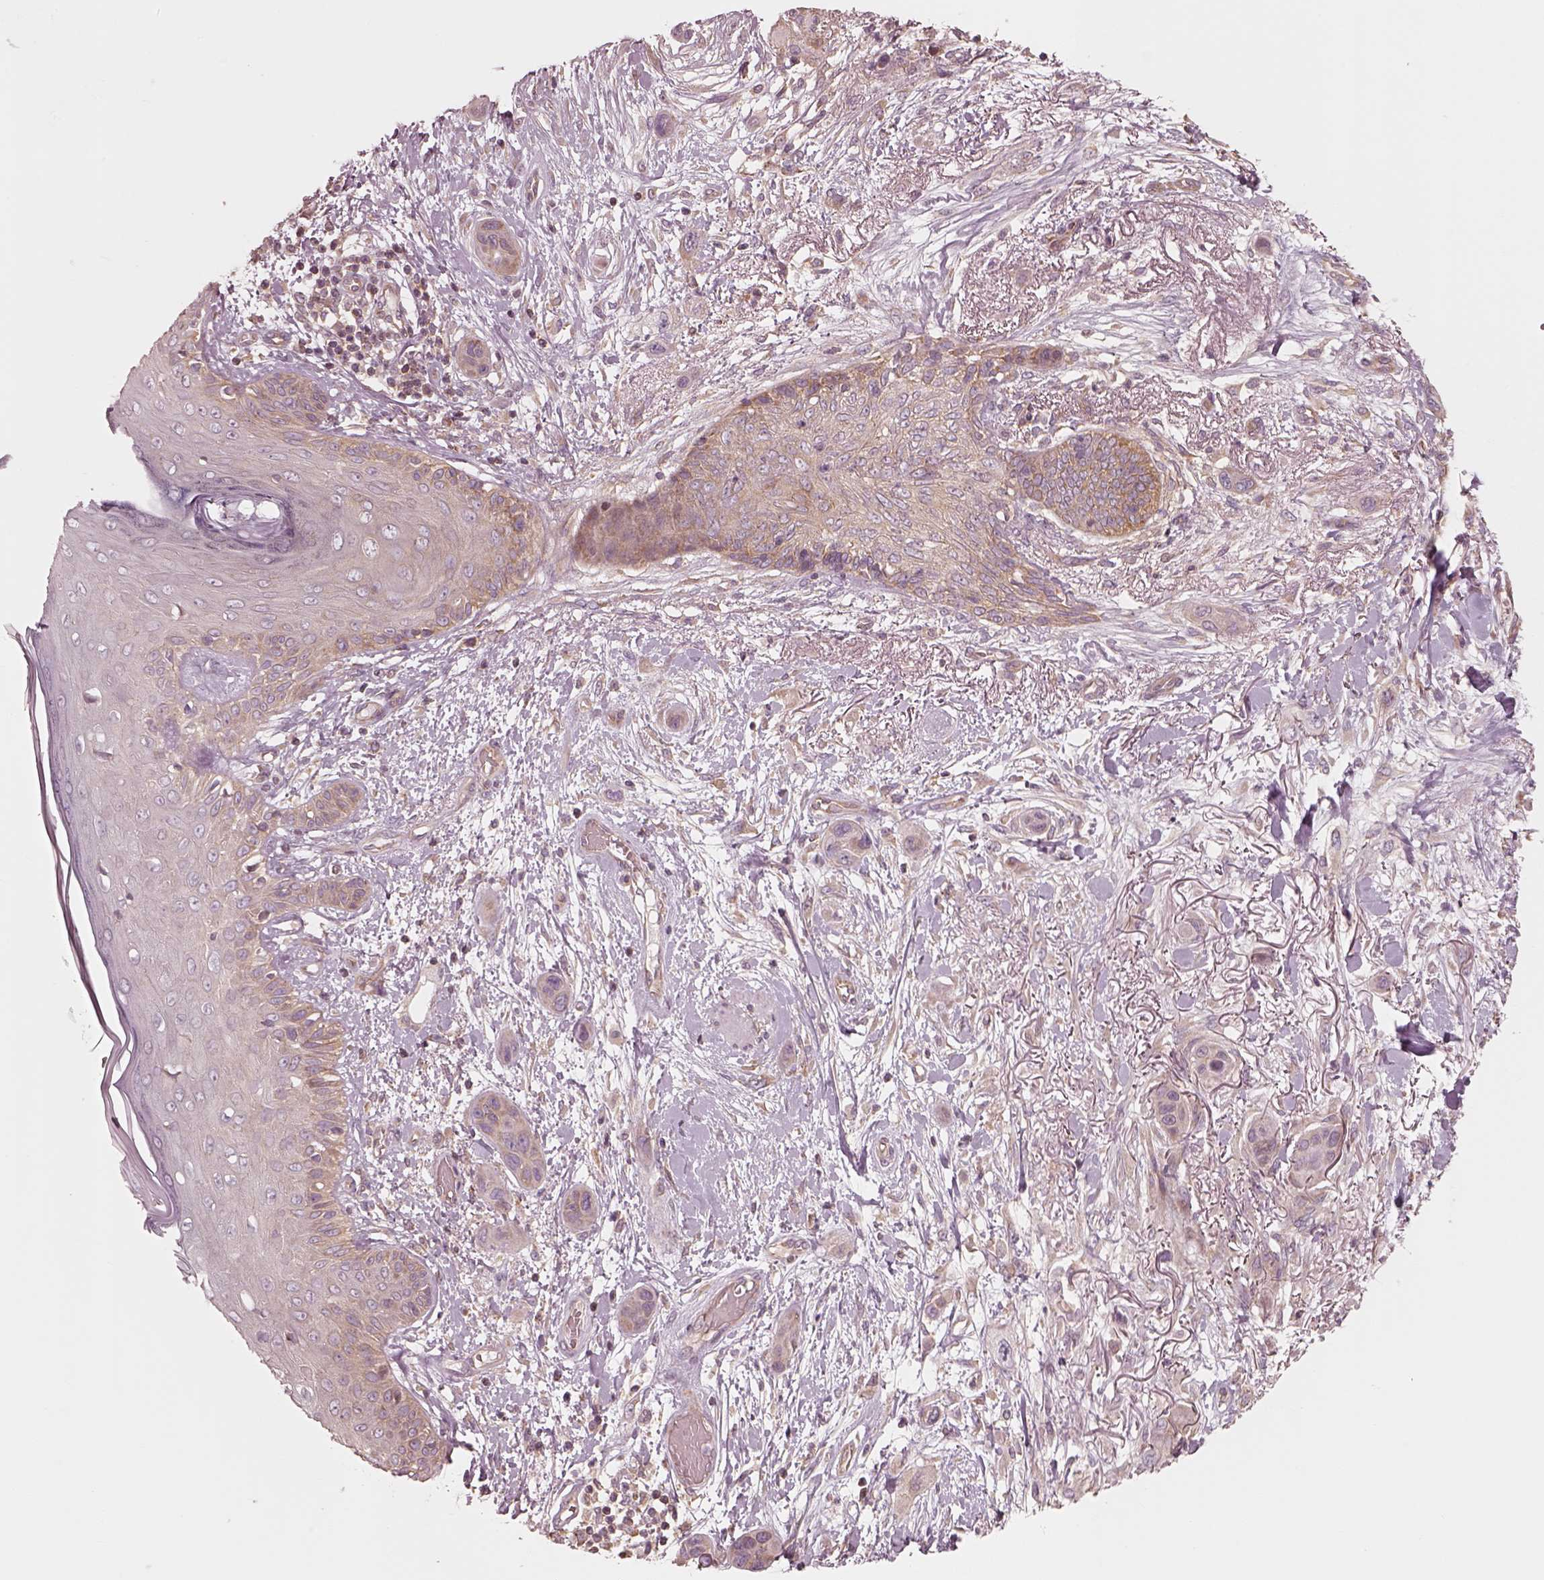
{"staining": {"intensity": "moderate", "quantity": ">75%", "location": "cytoplasmic/membranous"}, "tissue": "skin cancer", "cell_type": "Tumor cells", "image_type": "cancer", "snomed": [{"axis": "morphology", "description": "Squamous cell carcinoma, NOS"}, {"axis": "topography", "description": "Skin"}], "caption": "Squamous cell carcinoma (skin) tissue reveals moderate cytoplasmic/membranous positivity in approximately >75% of tumor cells, visualized by immunohistochemistry. The protein is shown in brown color, while the nuclei are stained blue.", "gene": "CNOT2", "patient": {"sex": "male", "age": 79}}